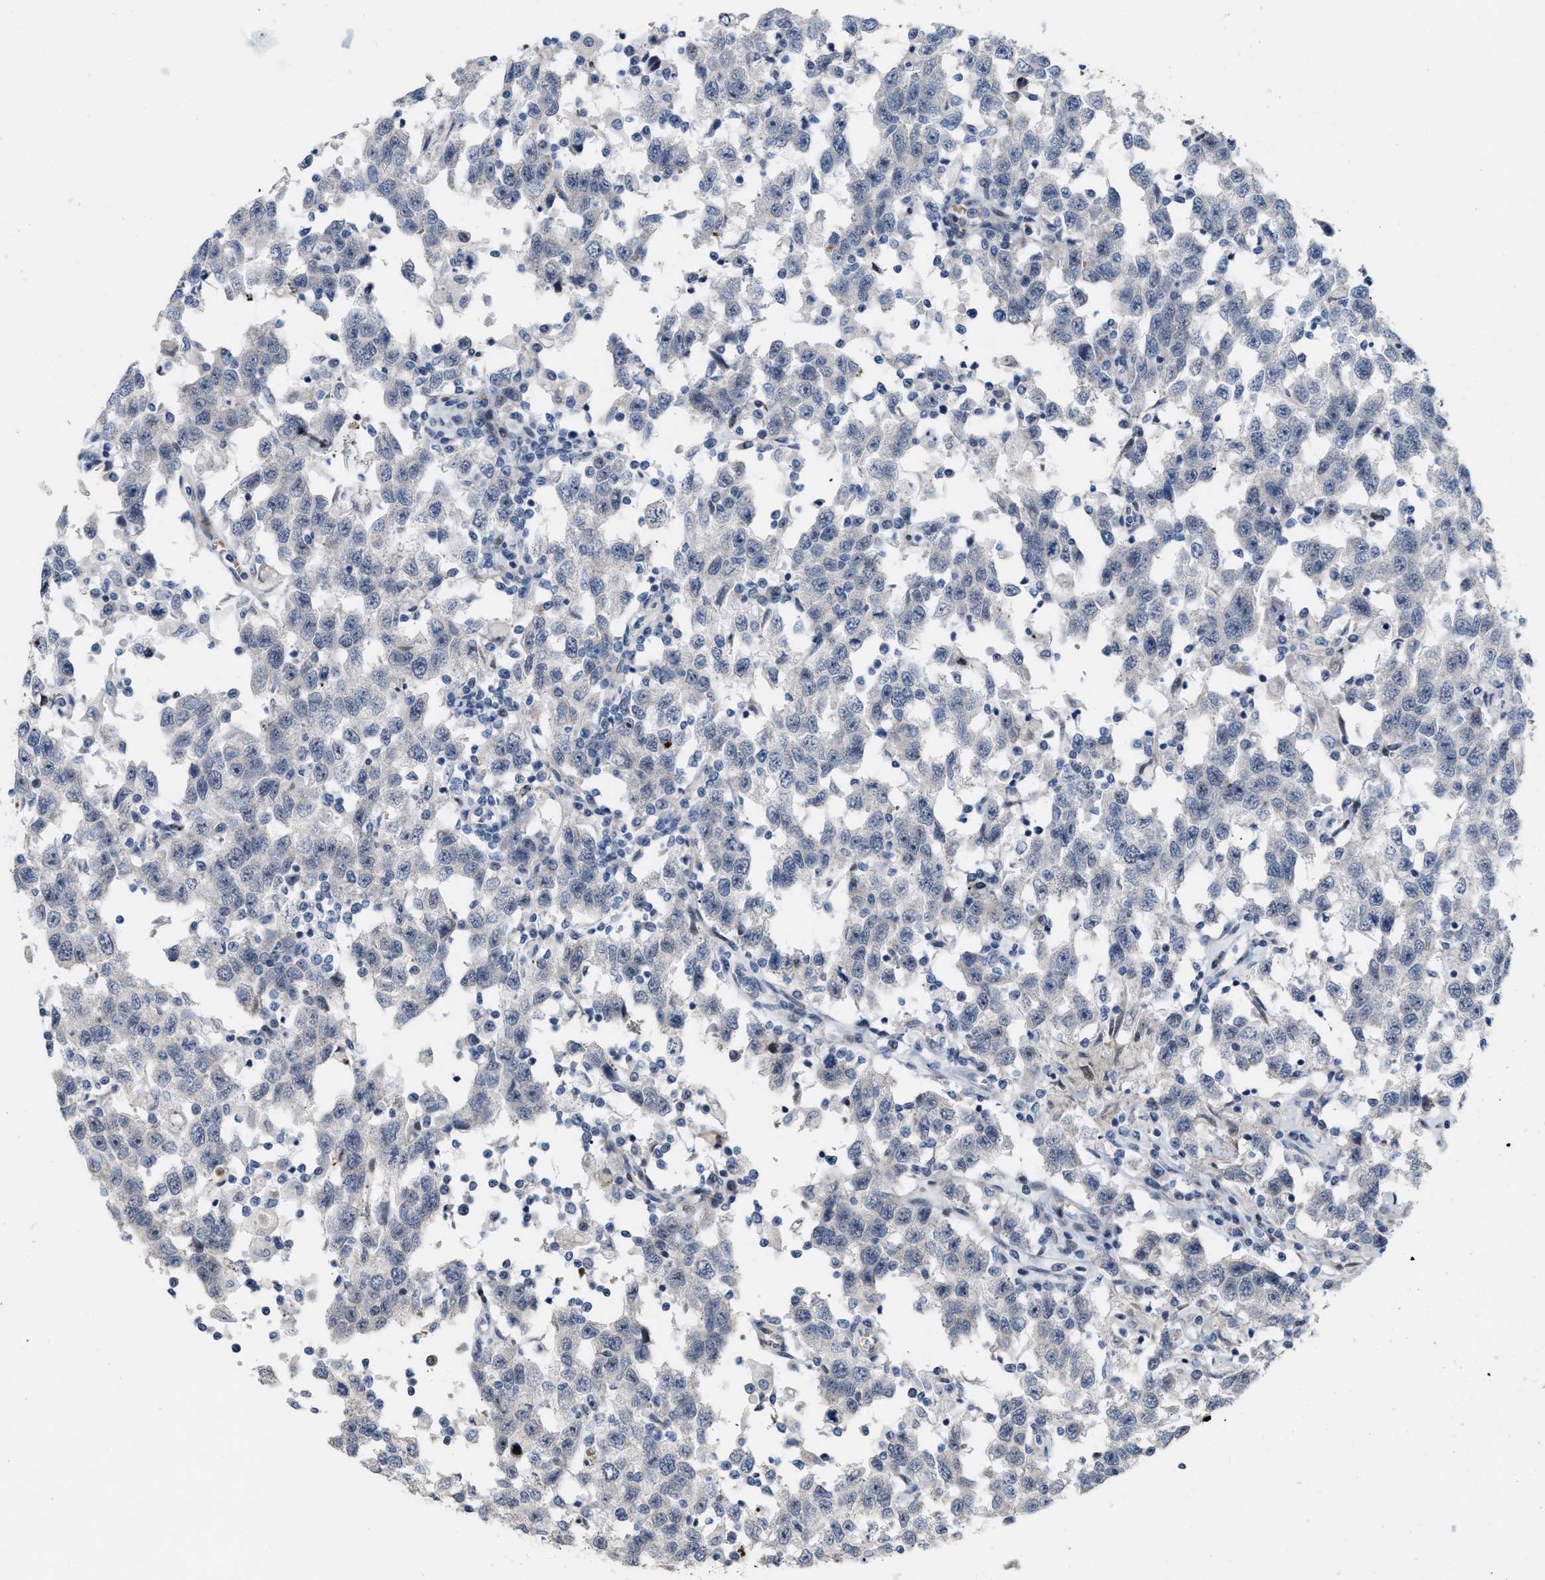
{"staining": {"intensity": "negative", "quantity": "none", "location": "none"}, "tissue": "testis cancer", "cell_type": "Tumor cells", "image_type": "cancer", "snomed": [{"axis": "morphology", "description": "Seminoma, NOS"}, {"axis": "topography", "description": "Testis"}], "caption": "Seminoma (testis) was stained to show a protein in brown. There is no significant positivity in tumor cells.", "gene": "POLR1F", "patient": {"sex": "male", "age": 41}}